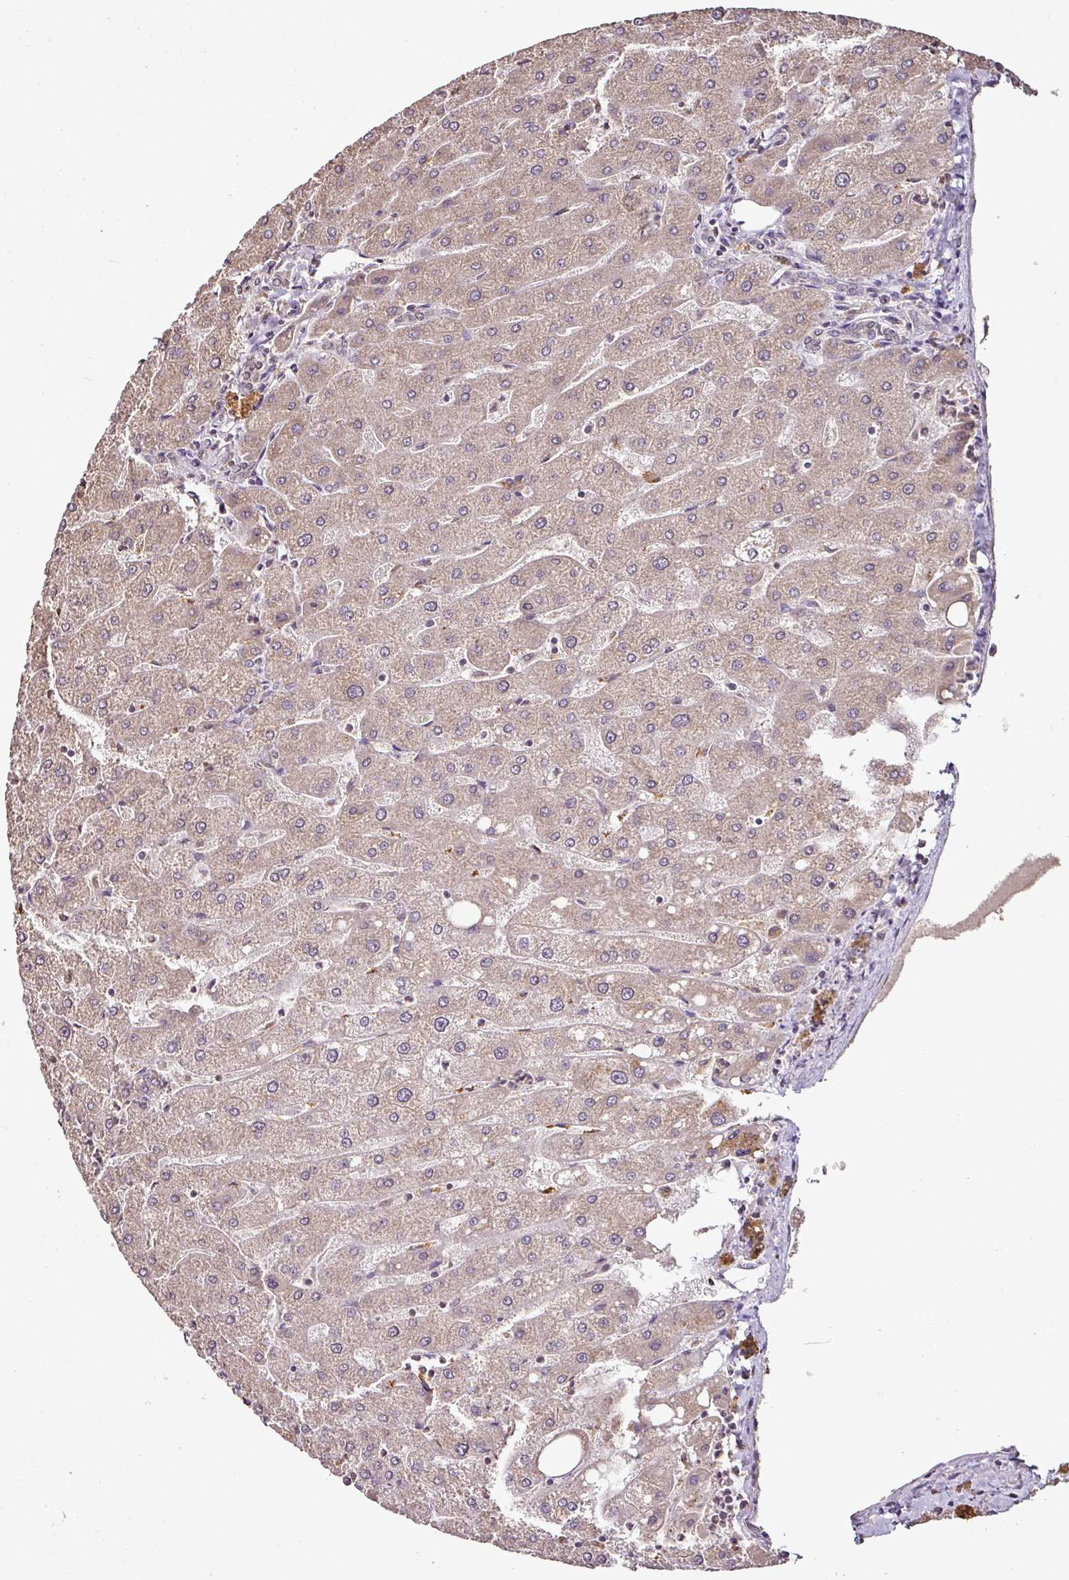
{"staining": {"intensity": "negative", "quantity": "none", "location": "none"}, "tissue": "liver", "cell_type": "Cholangiocytes", "image_type": "normal", "snomed": [{"axis": "morphology", "description": "Normal tissue, NOS"}, {"axis": "topography", "description": "Liver"}], "caption": "A high-resolution photomicrograph shows immunohistochemistry staining of normal liver, which shows no significant staining in cholangiocytes.", "gene": "RPL38", "patient": {"sex": "male", "age": 67}}